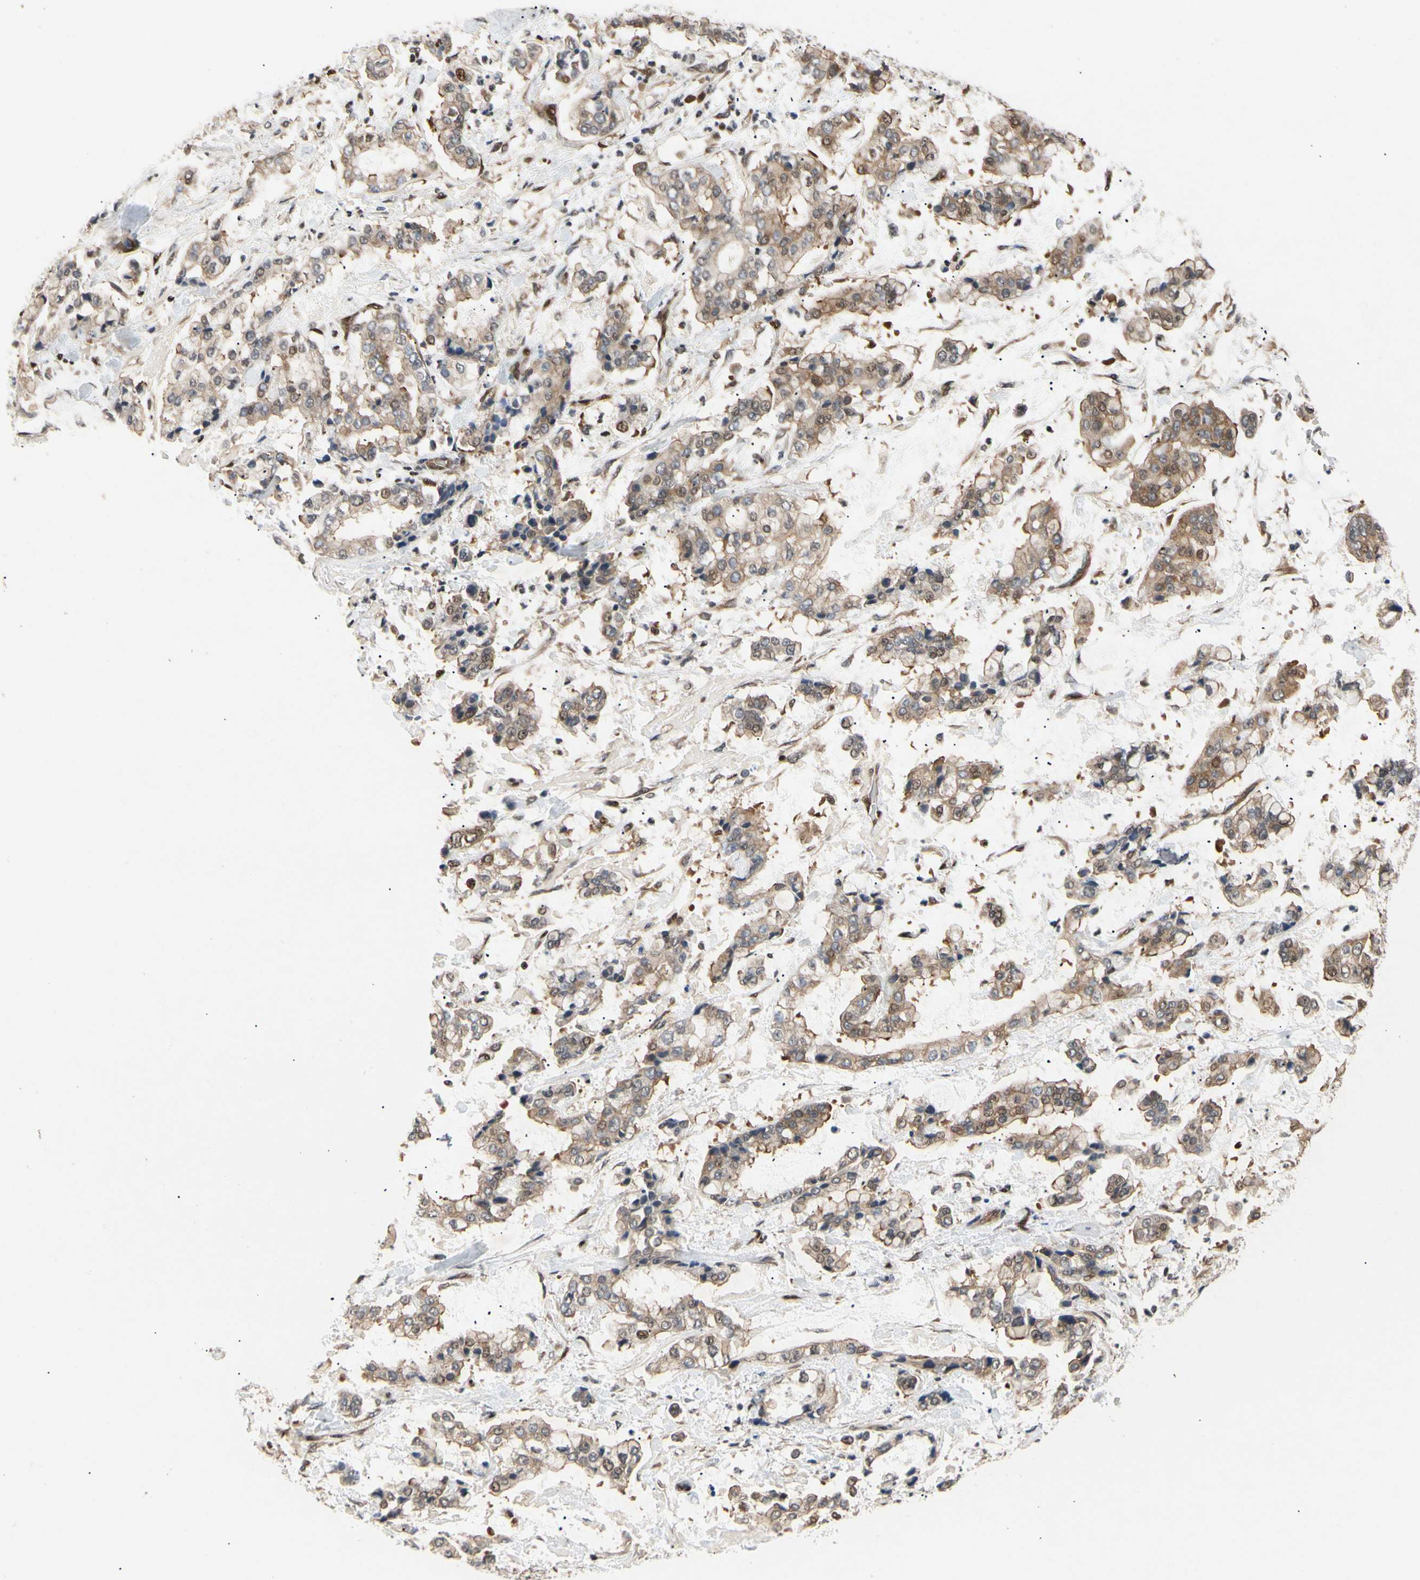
{"staining": {"intensity": "weak", "quantity": ">75%", "location": "cytoplasmic/membranous"}, "tissue": "stomach cancer", "cell_type": "Tumor cells", "image_type": "cancer", "snomed": [{"axis": "morphology", "description": "Normal tissue, NOS"}, {"axis": "morphology", "description": "Adenocarcinoma, NOS"}, {"axis": "topography", "description": "Stomach, upper"}, {"axis": "topography", "description": "Stomach"}], "caption": "Weak cytoplasmic/membranous staining is identified in approximately >75% of tumor cells in stomach adenocarcinoma.", "gene": "EIF1AX", "patient": {"sex": "male", "age": 76}}